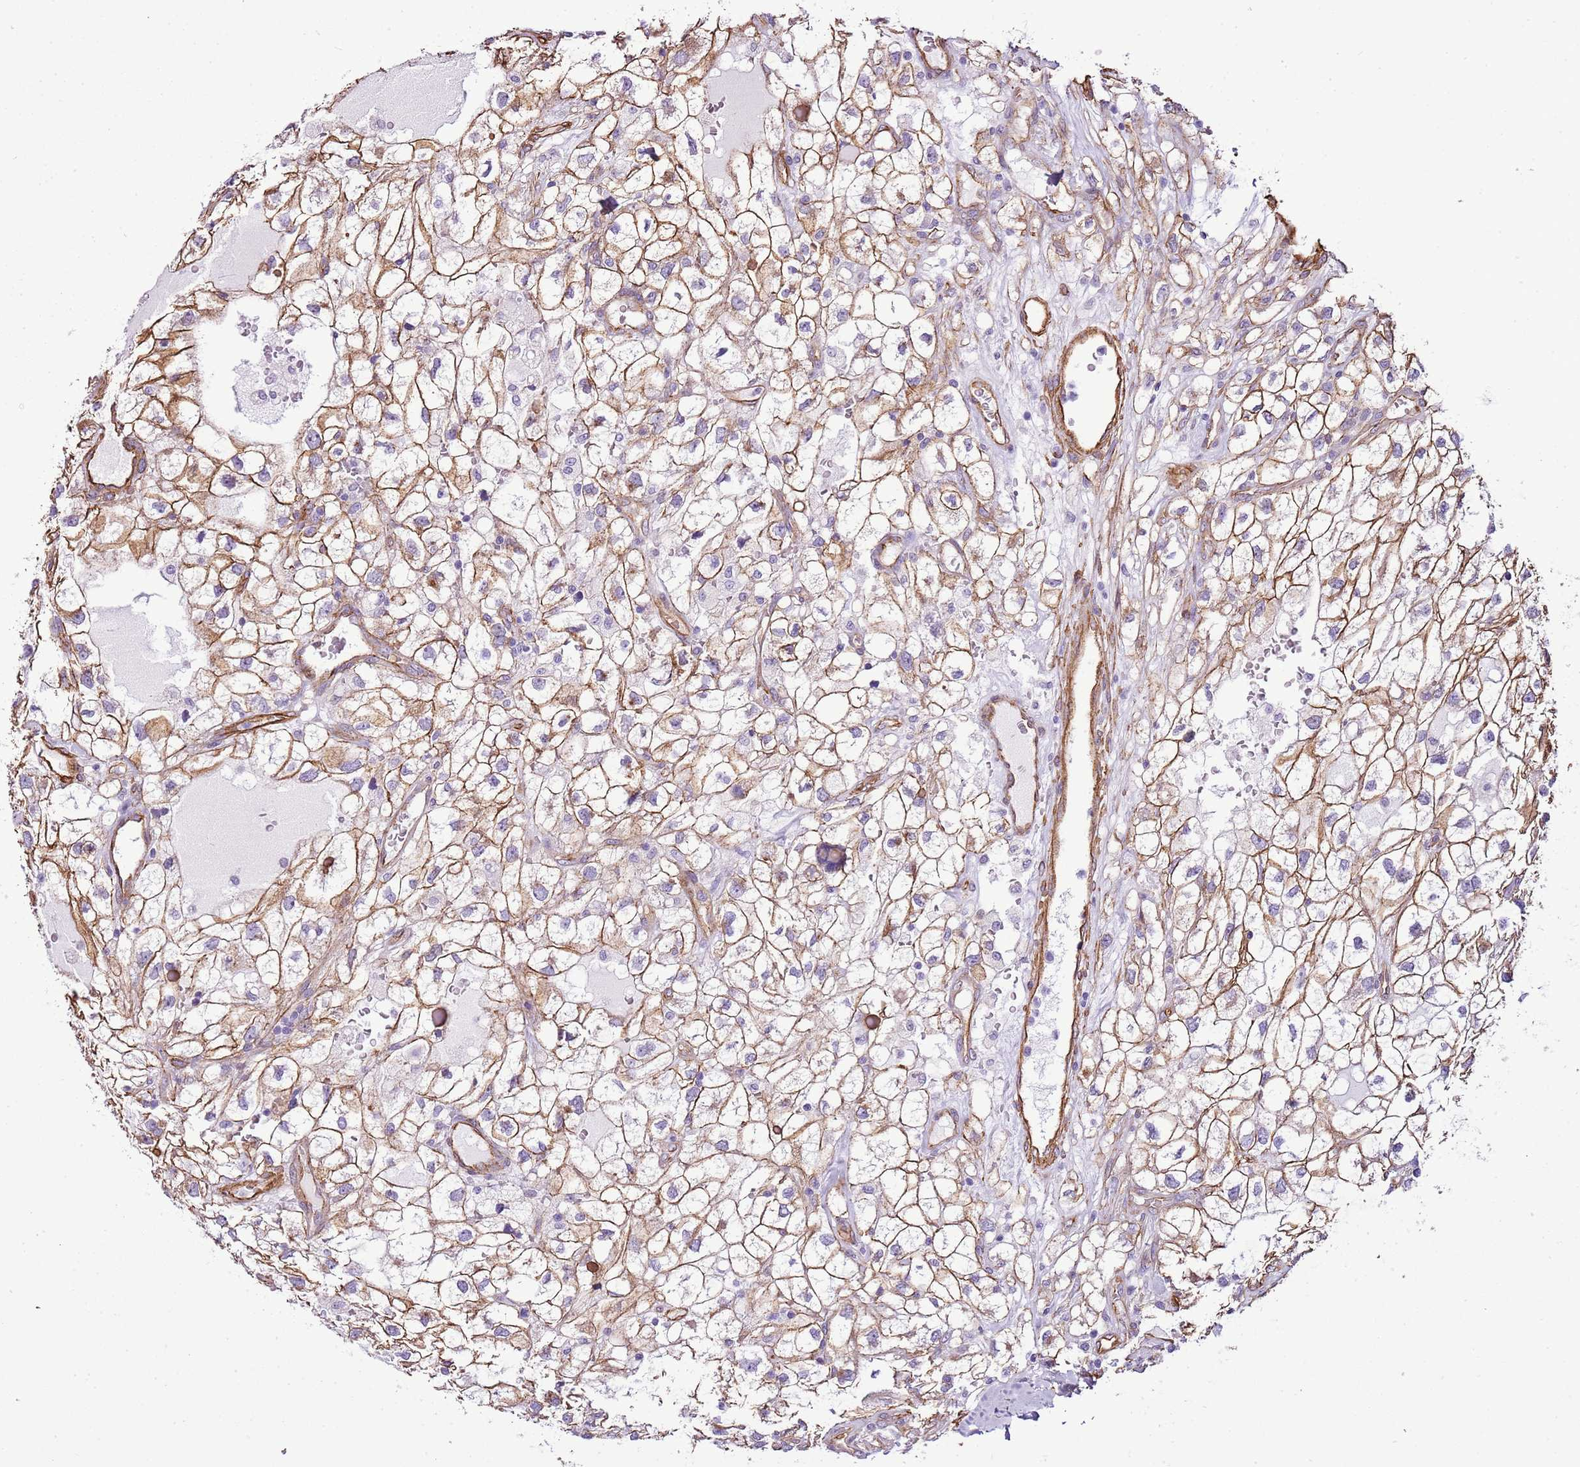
{"staining": {"intensity": "moderate", "quantity": ">75%", "location": "cytoplasmic/membranous"}, "tissue": "renal cancer", "cell_type": "Tumor cells", "image_type": "cancer", "snomed": [{"axis": "morphology", "description": "Adenocarcinoma, NOS"}, {"axis": "topography", "description": "Kidney"}], "caption": "High-power microscopy captured an immunohistochemistry (IHC) photomicrograph of renal cancer (adenocarcinoma), revealing moderate cytoplasmic/membranous positivity in approximately >75% of tumor cells. (DAB = brown stain, brightfield microscopy at high magnification).", "gene": "CTDSPL", "patient": {"sex": "male", "age": 59}}